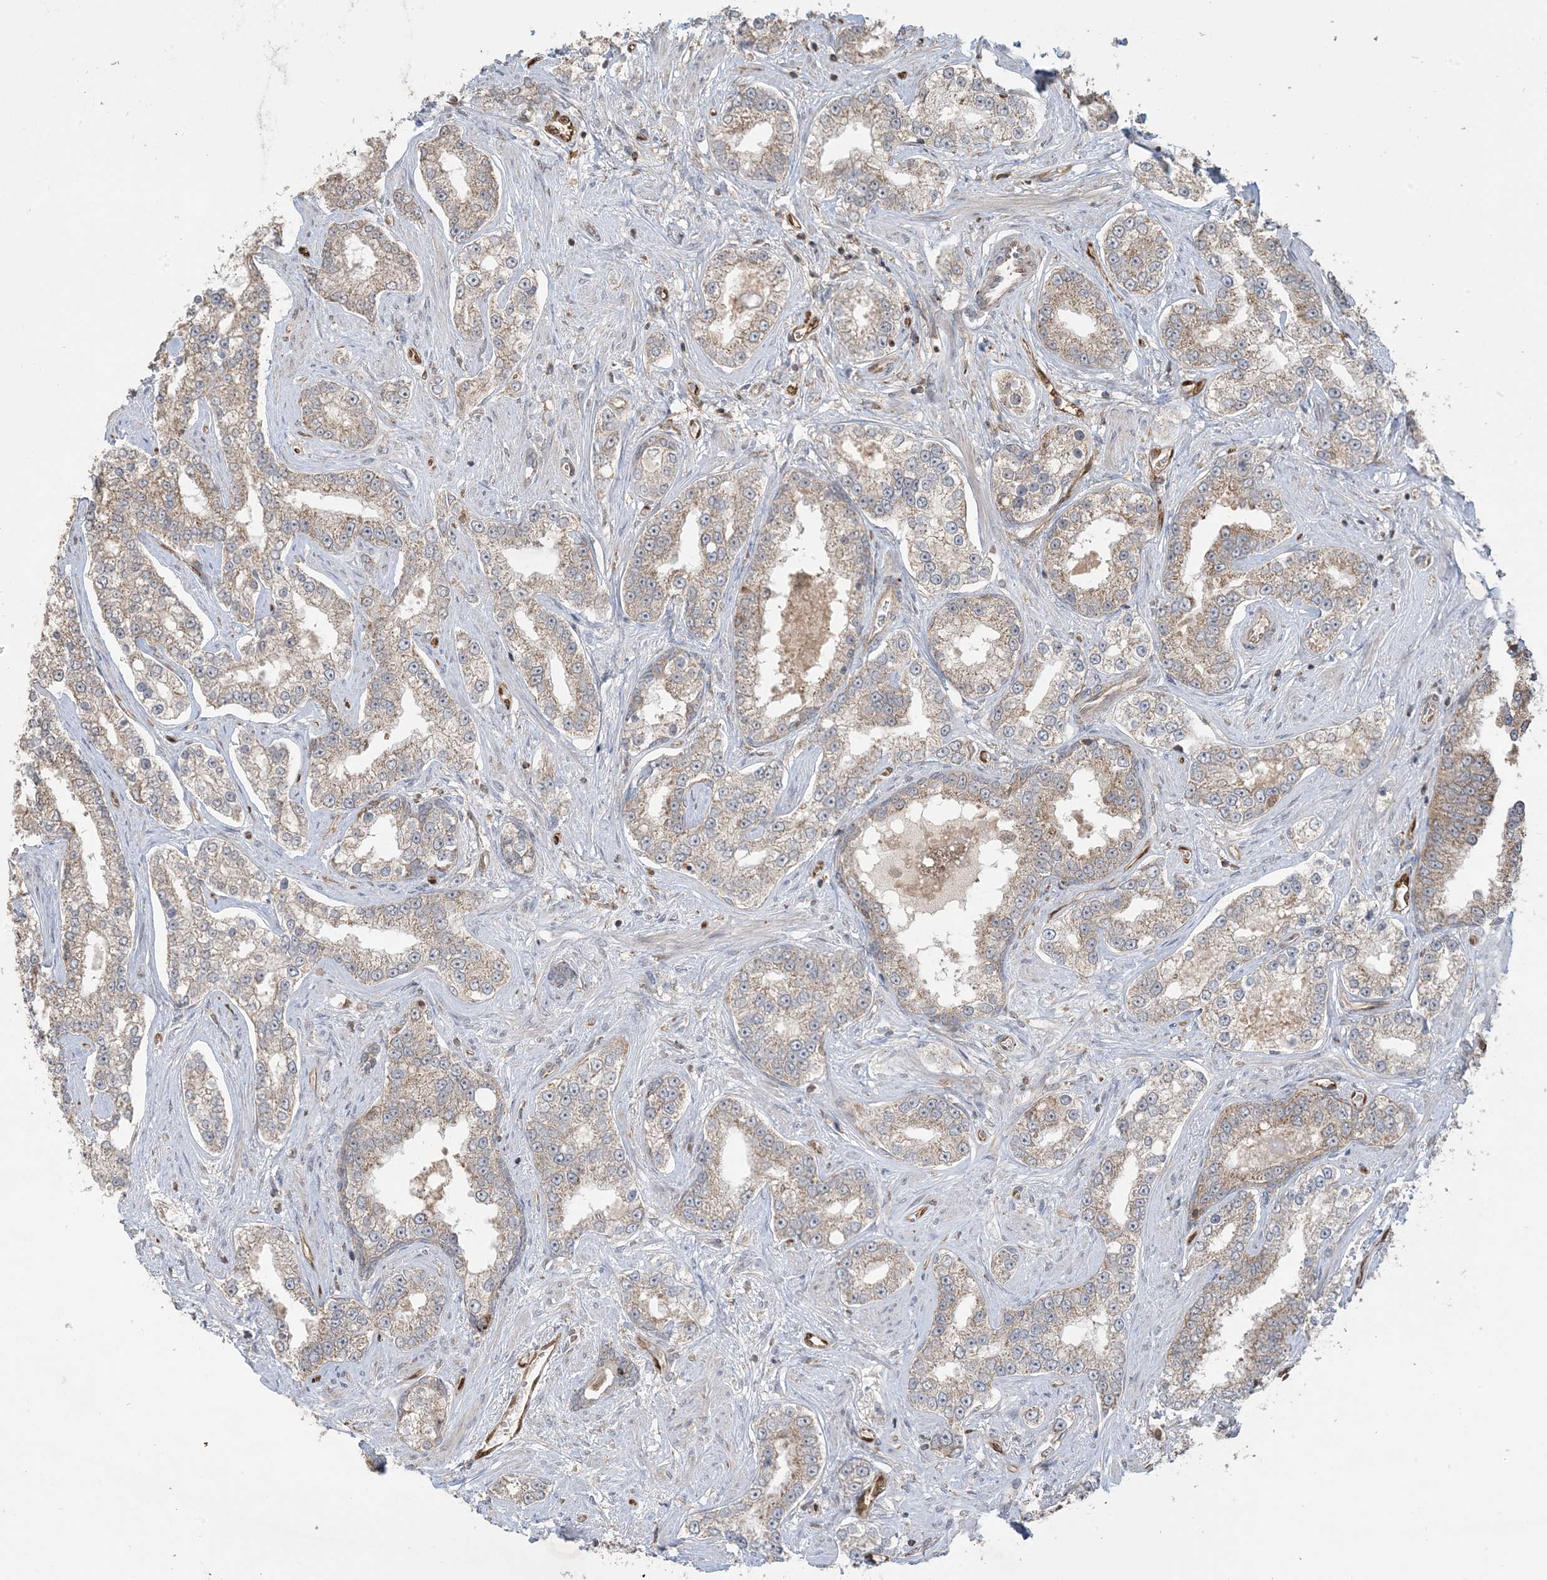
{"staining": {"intensity": "weak", "quantity": "25%-75%", "location": "cytoplasmic/membranous"}, "tissue": "prostate cancer", "cell_type": "Tumor cells", "image_type": "cancer", "snomed": [{"axis": "morphology", "description": "Normal tissue, NOS"}, {"axis": "morphology", "description": "Adenocarcinoma, High grade"}, {"axis": "topography", "description": "Prostate"}], "caption": "Adenocarcinoma (high-grade) (prostate) stained for a protein (brown) reveals weak cytoplasmic/membranous positive expression in about 25%-75% of tumor cells.", "gene": "PPM1F", "patient": {"sex": "male", "age": 83}}